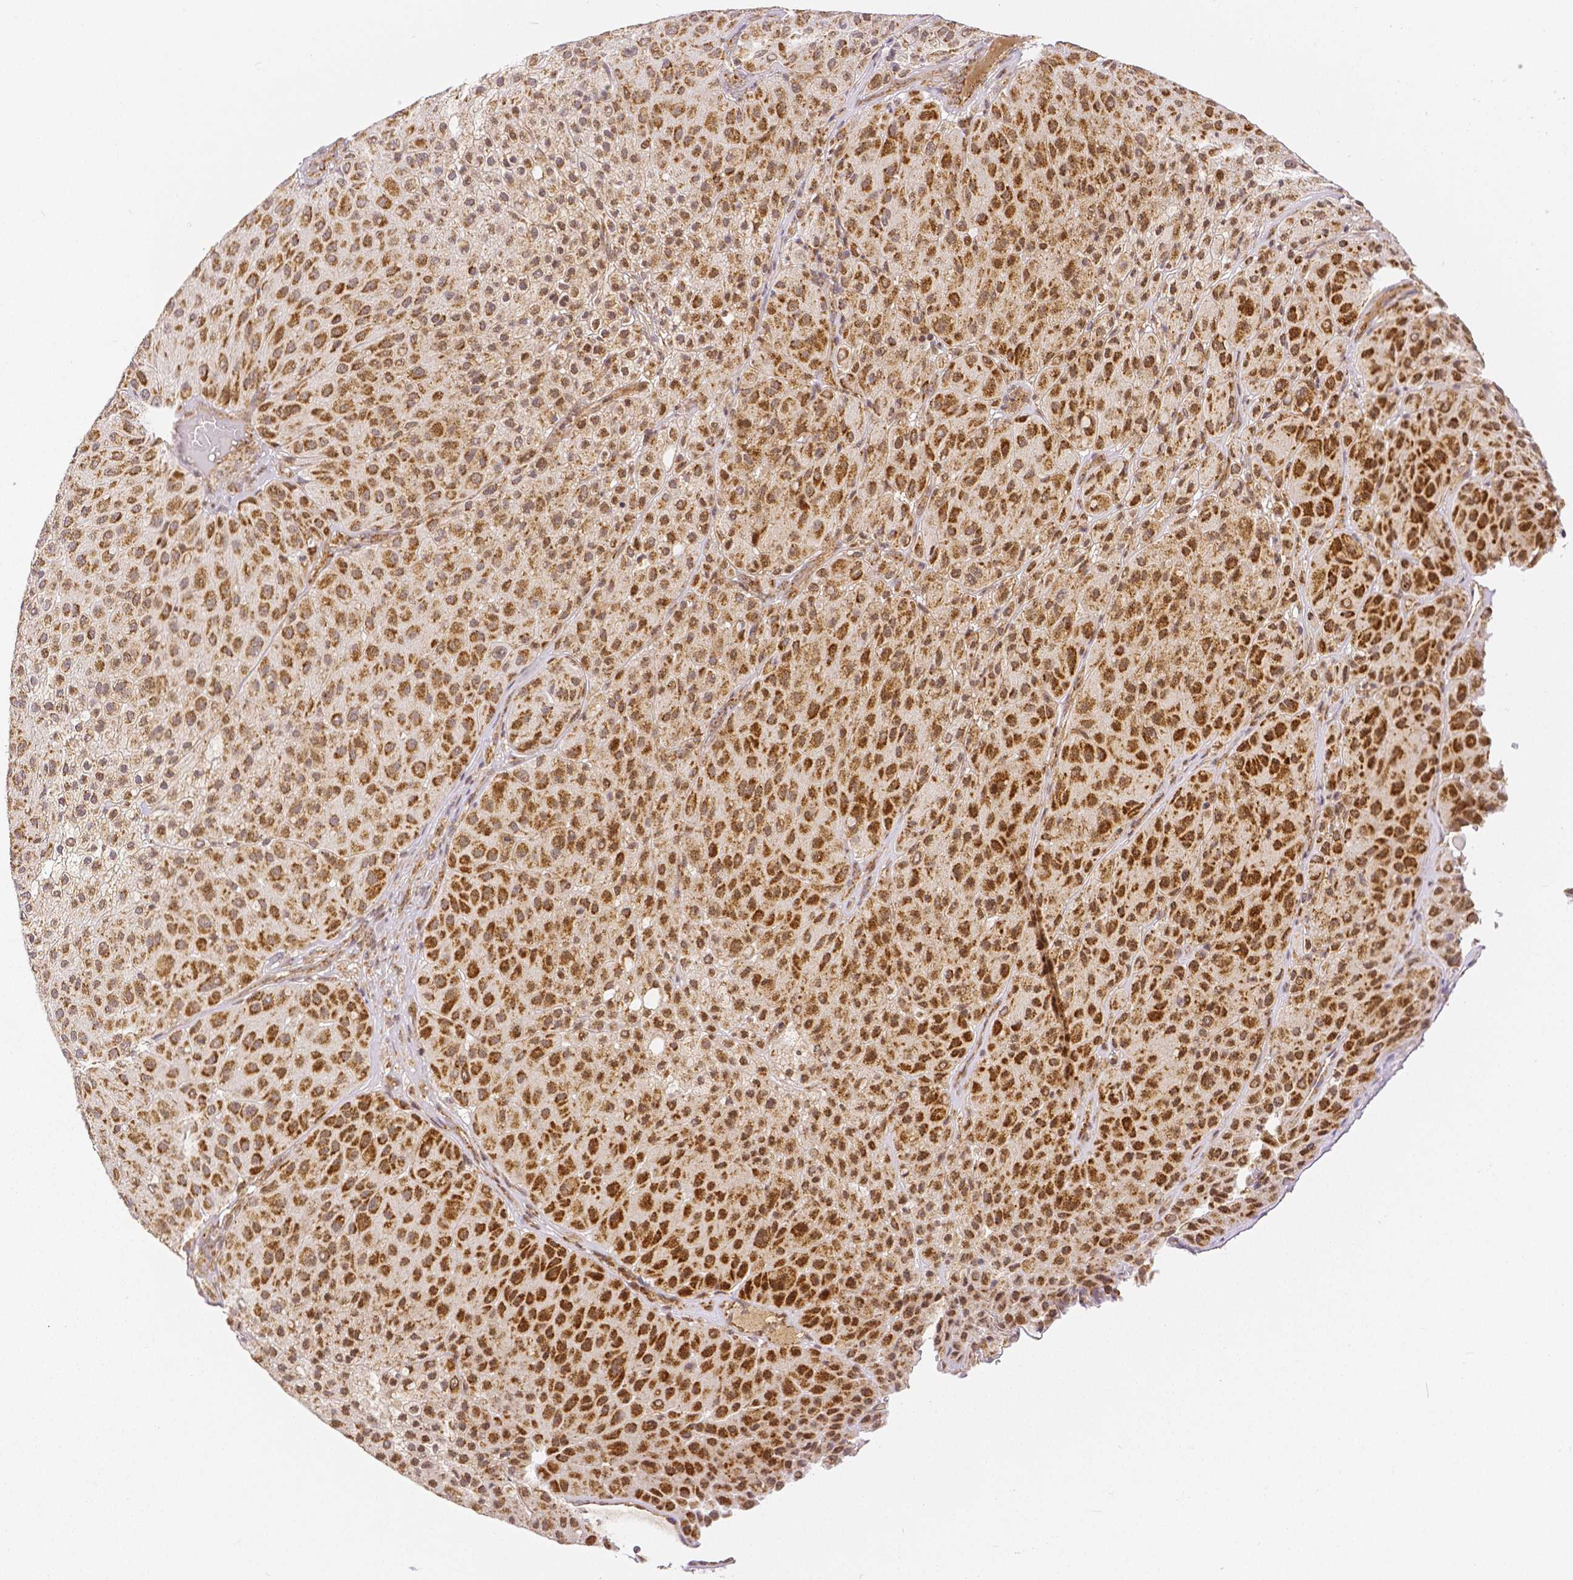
{"staining": {"intensity": "strong", "quantity": "25%-75%", "location": "cytoplasmic/membranous,nuclear"}, "tissue": "melanoma", "cell_type": "Tumor cells", "image_type": "cancer", "snomed": [{"axis": "morphology", "description": "Malignant melanoma, Metastatic site"}, {"axis": "topography", "description": "Smooth muscle"}], "caption": "A brown stain labels strong cytoplasmic/membranous and nuclear positivity of a protein in human melanoma tumor cells.", "gene": "RHOT1", "patient": {"sex": "male", "age": 41}}